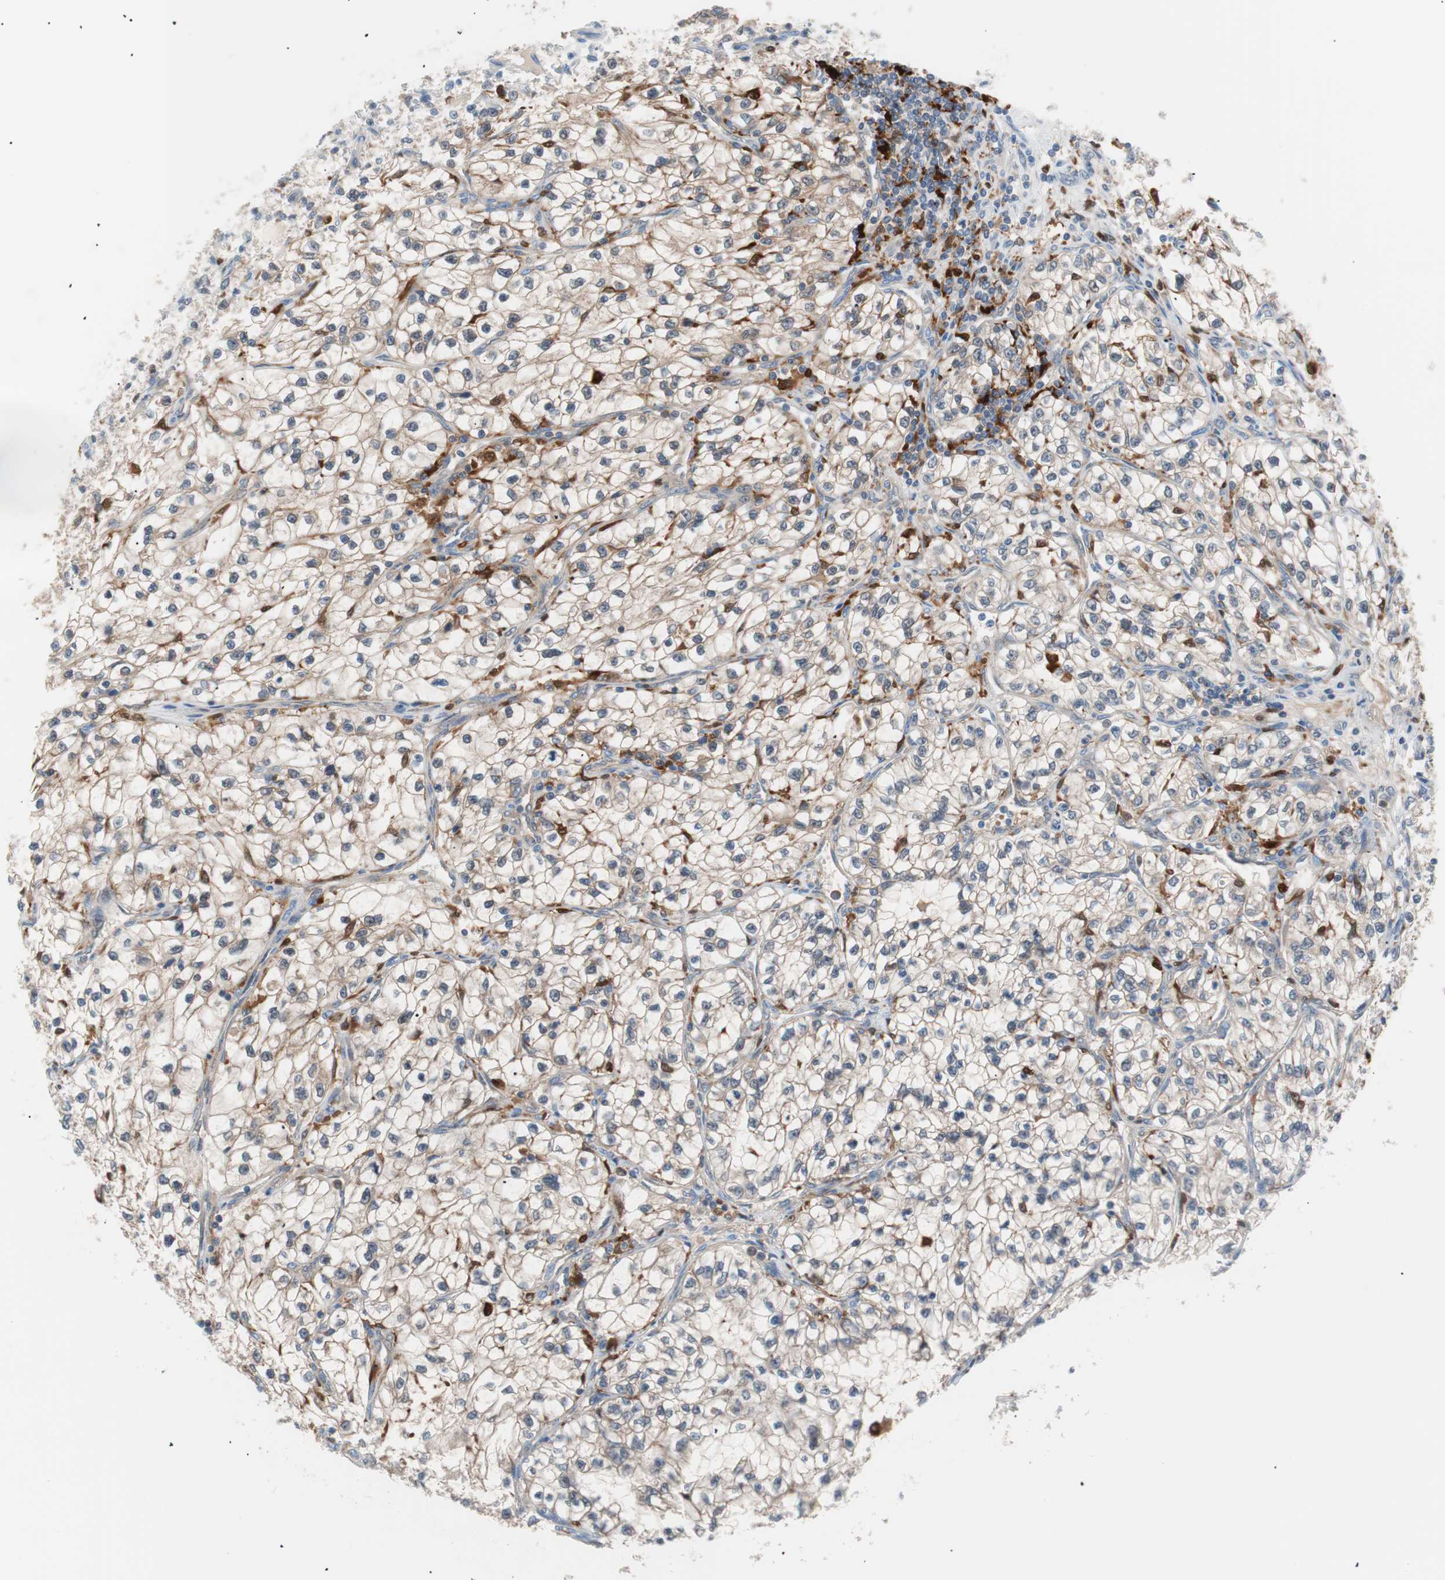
{"staining": {"intensity": "moderate", "quantity": ">75%", "location": "cytoplasmic/membranous"}, "tissue": "renal cancer", "cell_type": "Tumor cells", "image_type": "cancer", "snomed": [{"axis": "morphology", "description": "Adenocarcinoma, NOS"}, {"axis": "topography", "description": "Kidney"}], "caption": "Protein analysis of renal cancer (adenocarcinoma) tissue demonstrates moderate cytoplasmic/membranous positivity in about >75% of tumor cells.", "gene": "IL18", "patient": {"sex": "female", "age": 57}}